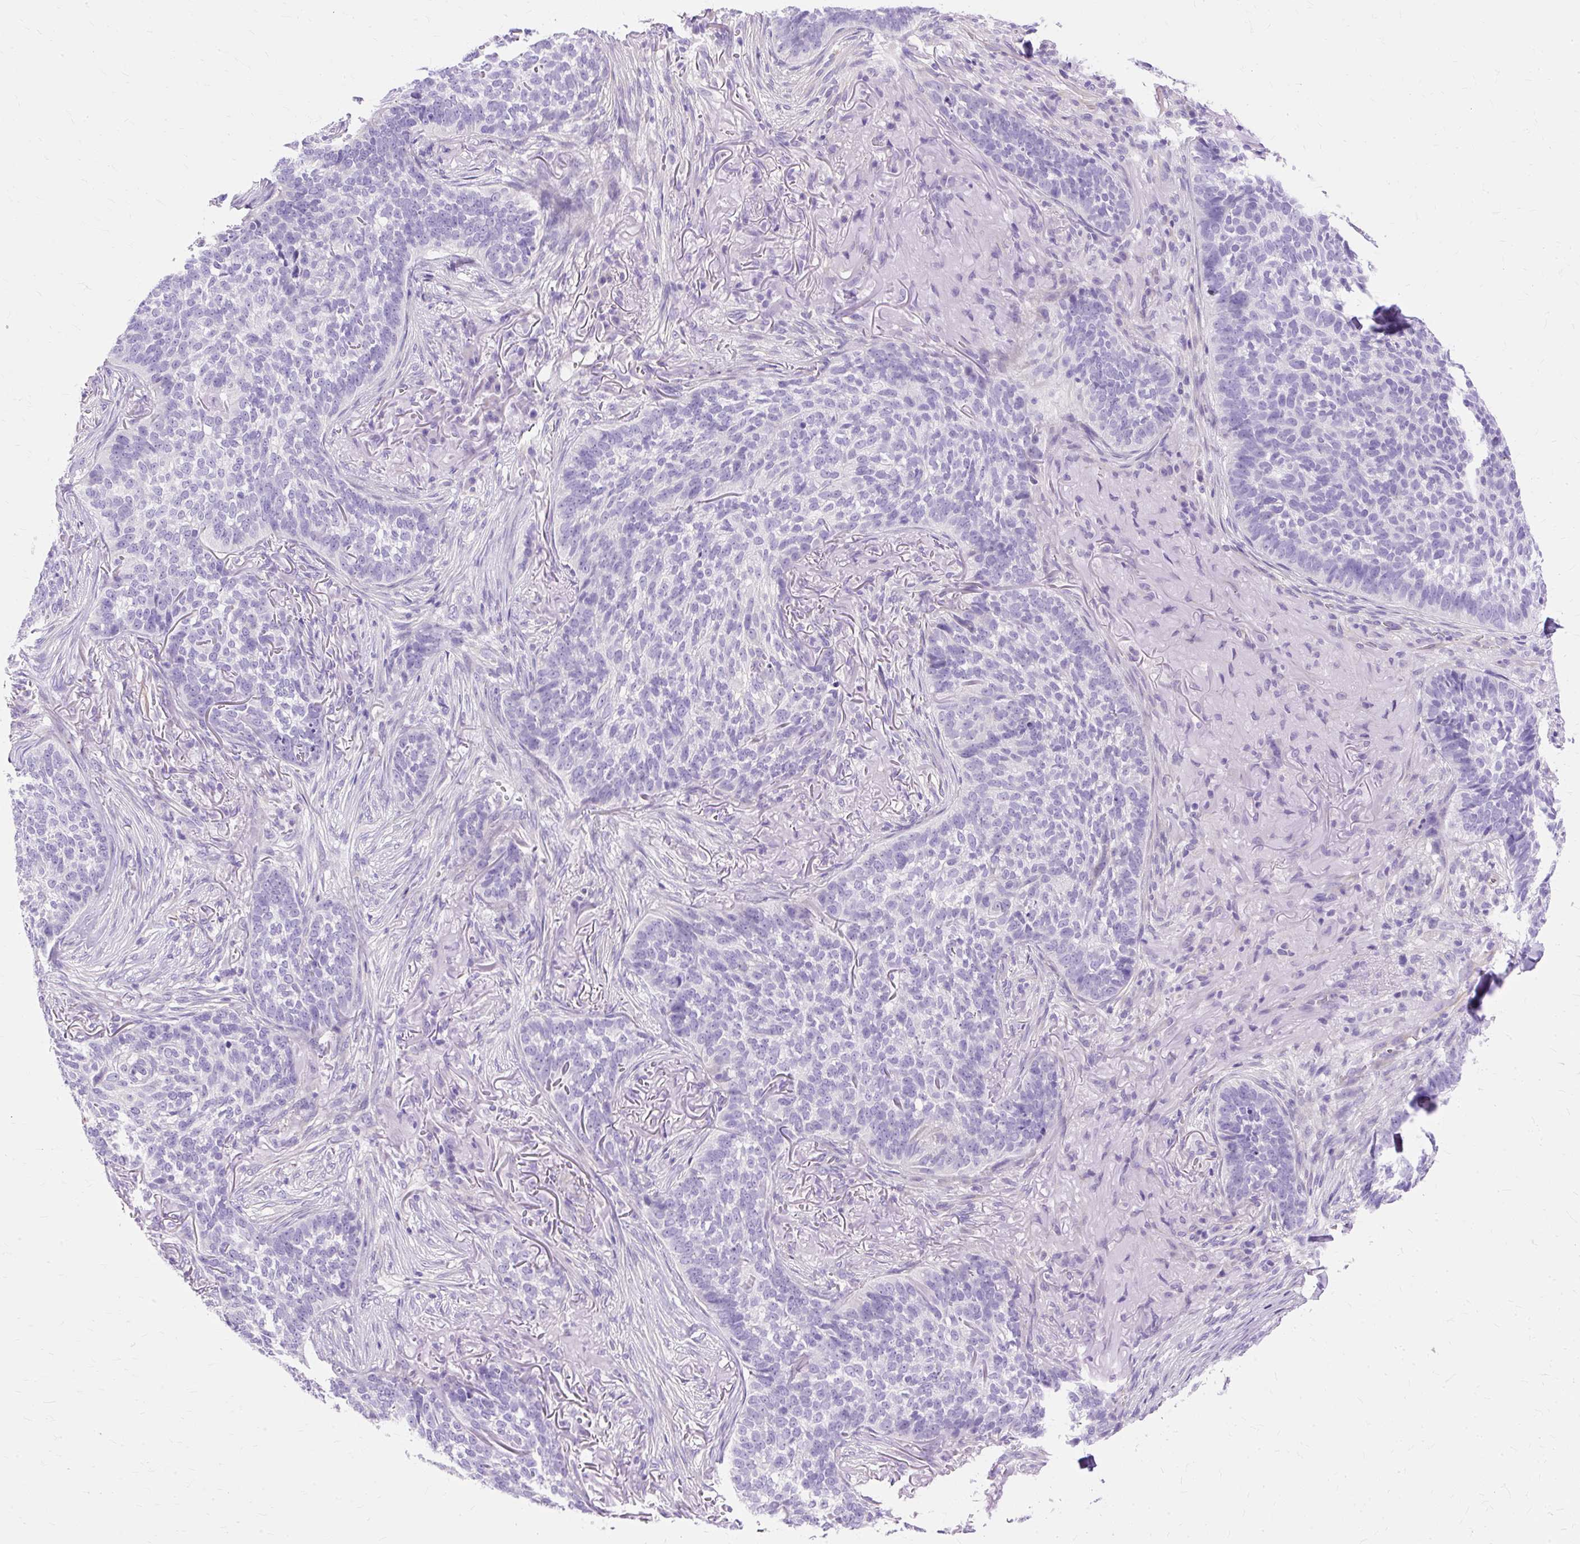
{"staining": {"intensity": "negative", "quantity": "none", "location": "none"}, "tissue": "skin cancer", "cell_type": "Tumor cells", "image_type": "cancer", "snomed": [{"axis": "morphology", "description": "Basal cell carcinoma"}, {"axis": "topography", "description": "Skin"}], "caption": "IHC of skin basal cell carcinoma reveals no expression in tumor cells.", "gene": "MYO6", "patient": {"sex": "male", "age": 85}}